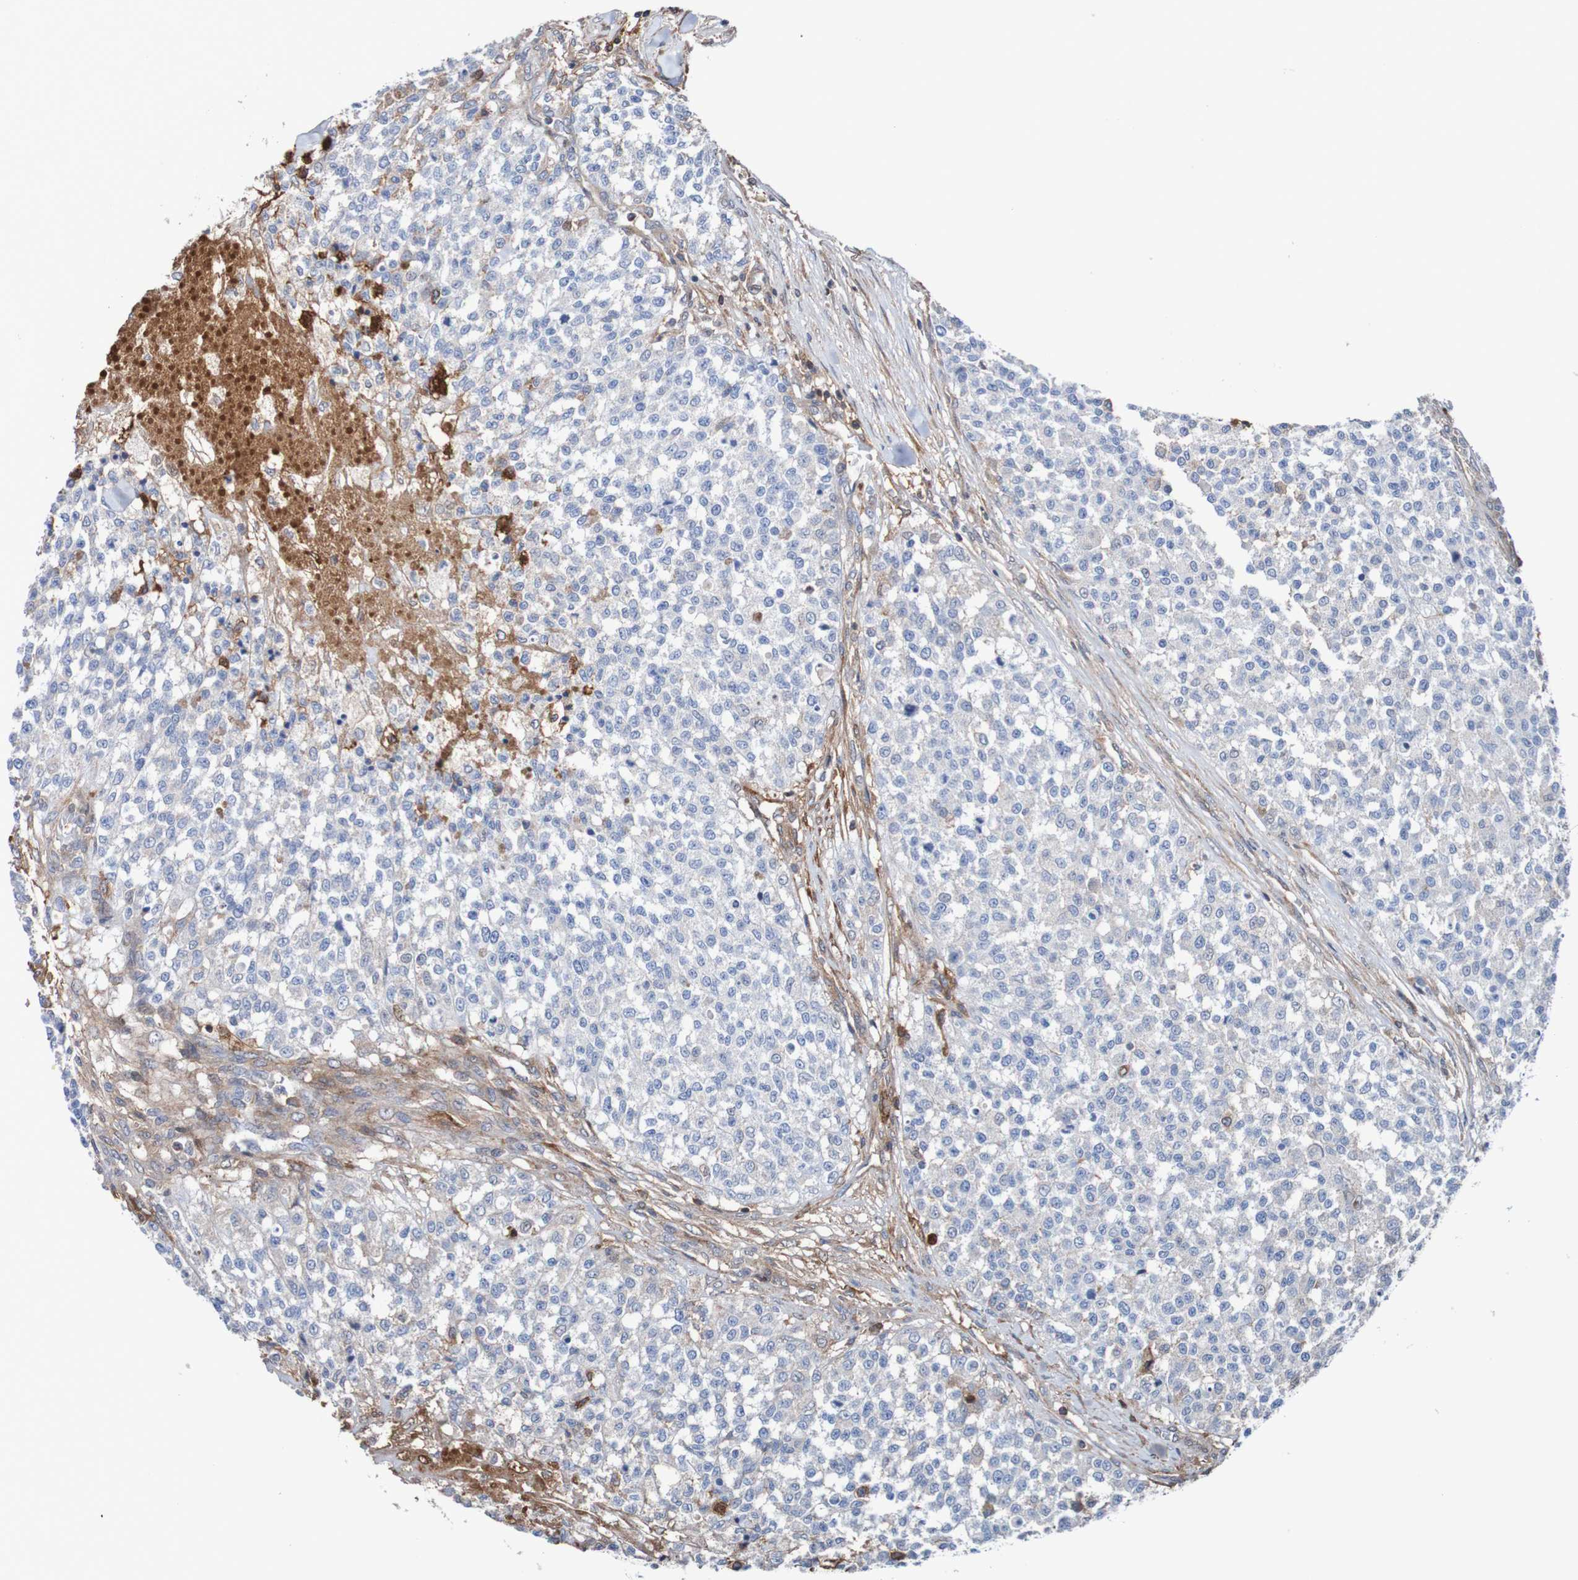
{"staining": {"intensity": "negative", "quantity": "none", "location": "none"}, "tissue": "testis cancer", "cell_type": "Tumor cells", "image_type": "cancer", "snomed": [{"axis": "morphology", "description": "Seminoma, NOS"}, {"axis": "topography", "description": "Testis"}], "caption": "An IHC micrograph of testis seminoma is shown. There is no staining in tumor cells of testis seminoma.", "gene": "RIGI", "patient": {"sex": "male", "age": 59}}